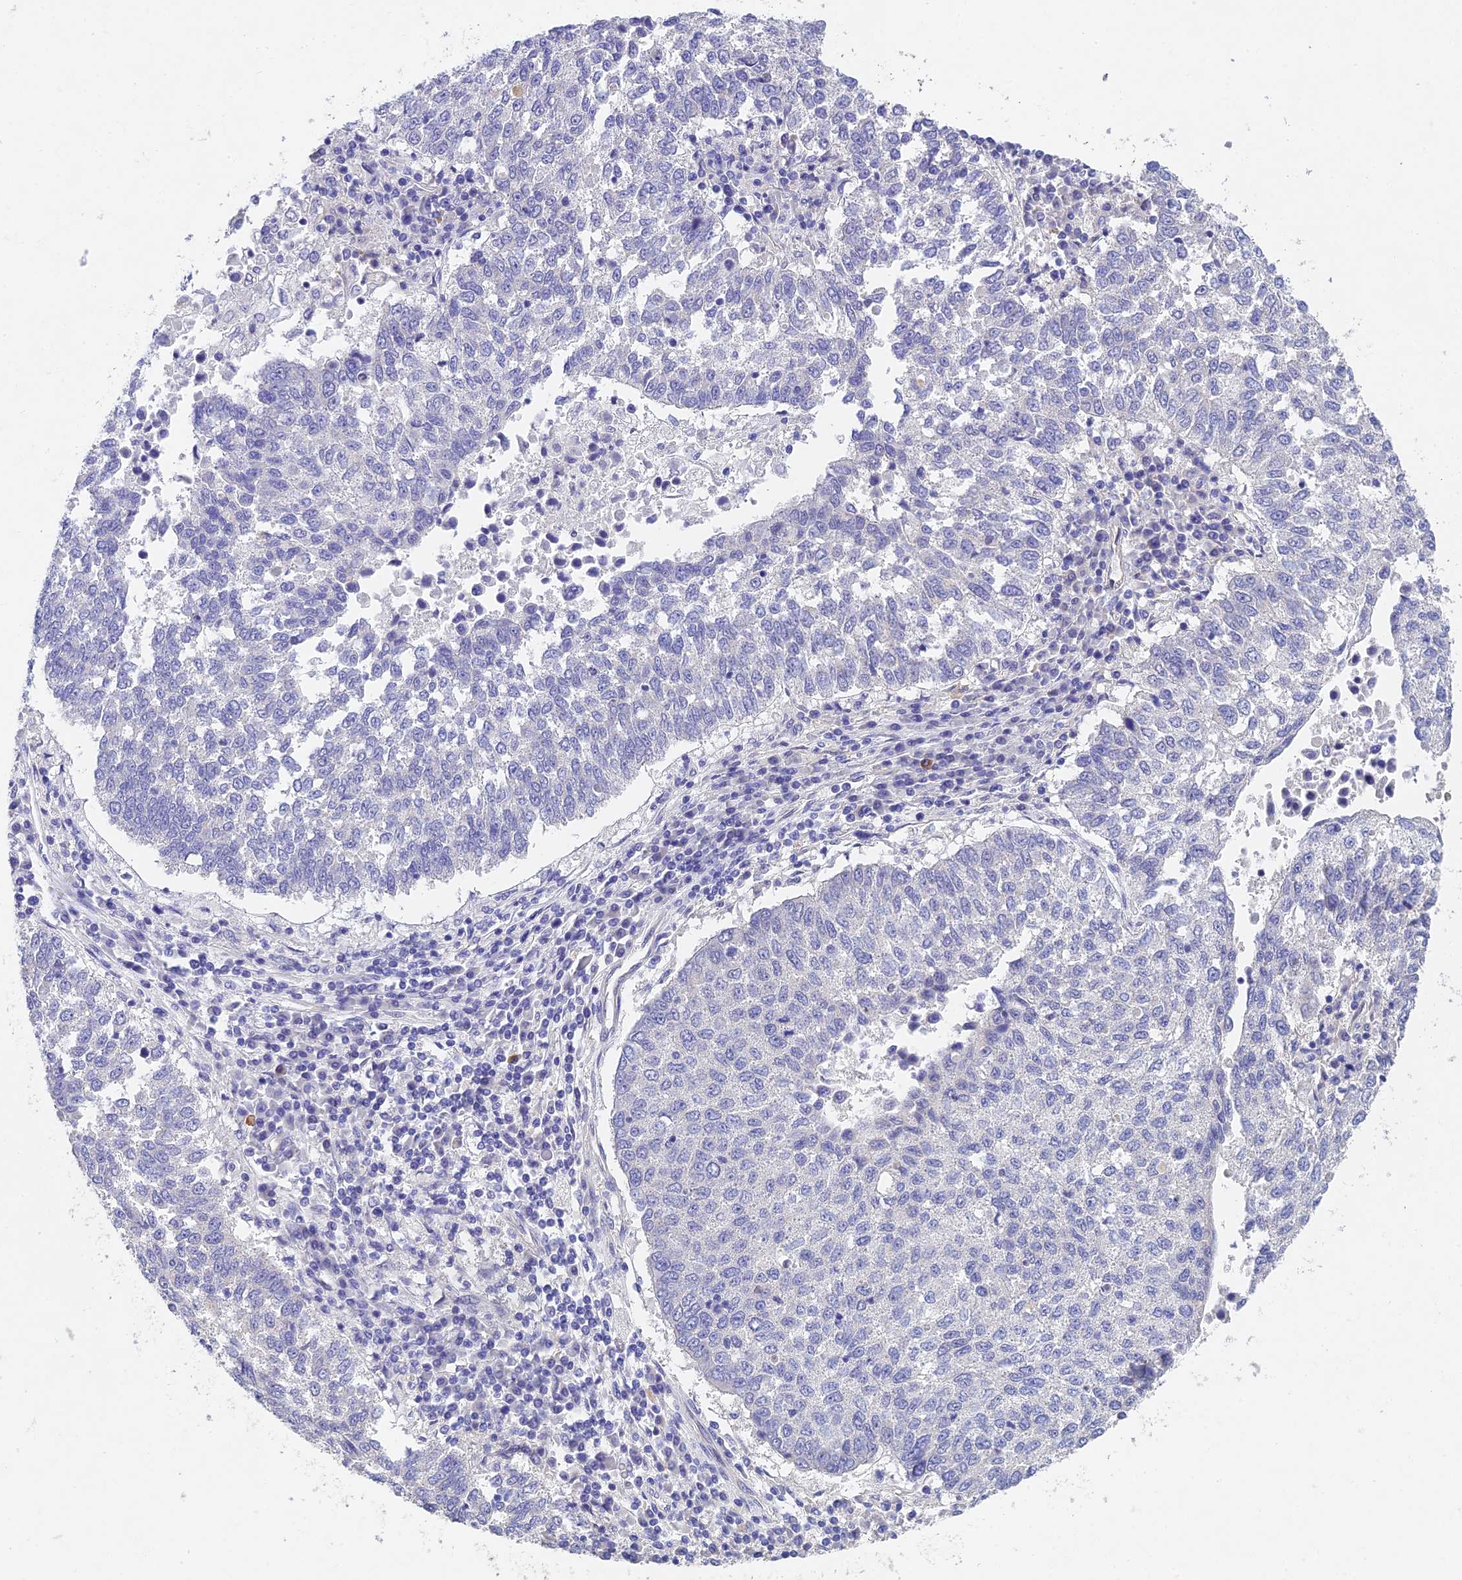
{"staining": {"intensity": "negative", "quantity": "none", "location": "none"}, "tissue": "lung cancer", "cell_type": "Tumor cells", "image_type": "cancer", "snomed": [{"axis": "morphology", "description": "Squamous cell carcinoma, NOS"}, {"axis": "topography", "description": "Lung"}], "caption": "Lung cancer was stained to show a protein in brown. There is no significant expression in tumor cells. (Immunohistochemistry, brightfield microscopy, high magnification).", "gene": "NSMCE1", "patient": {"sex": "male", "age": 73}}